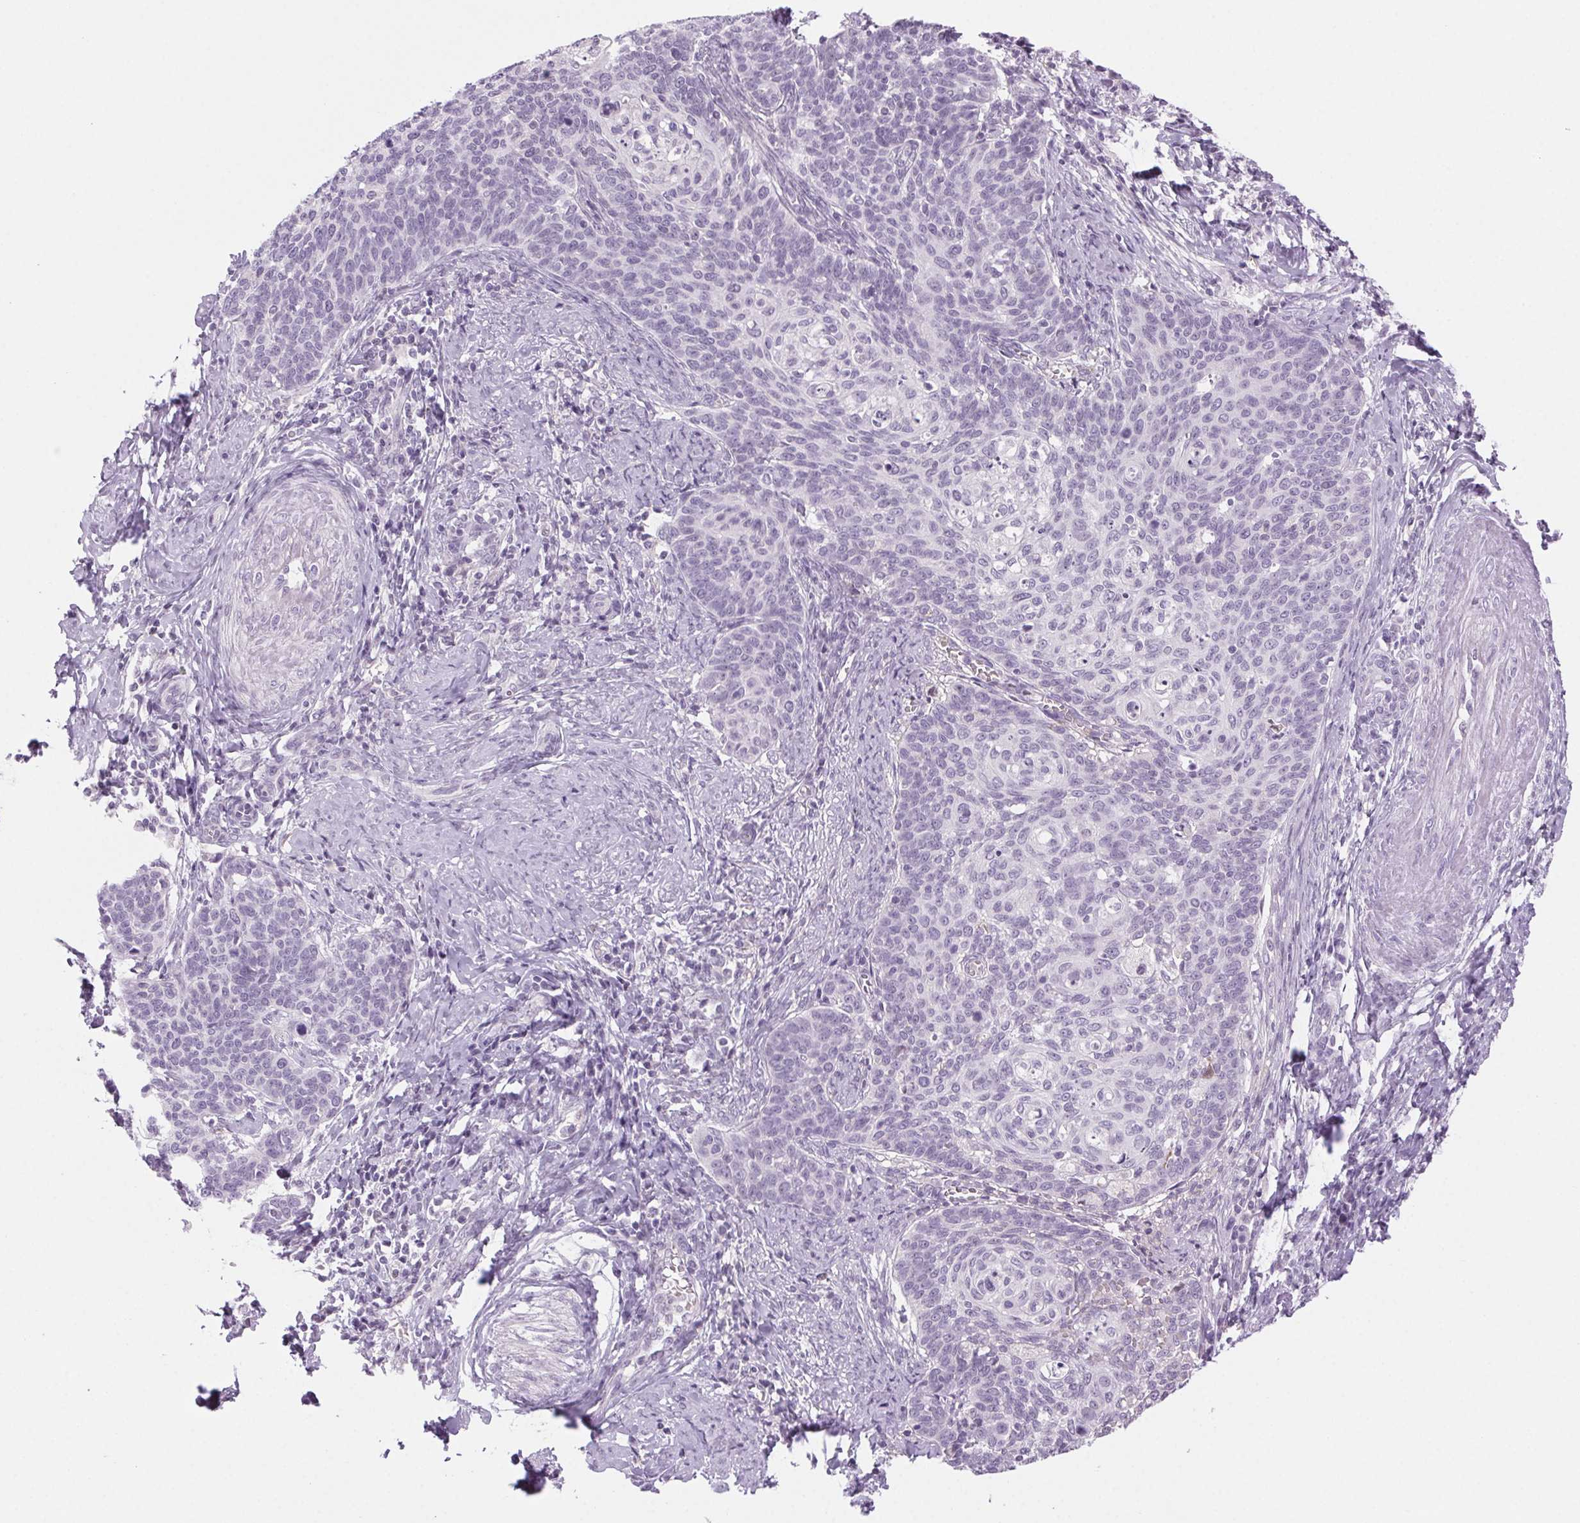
{"staining": {"intensity": "negative", "quantity": "none", "location": "none"}, "tissue": "cervical cancer", "cell_type": "Tumor cells", "image_type": "cancer", "snomed": [{"axis": "morphology", "description": "Normal tissue, NOS"}, {"axis": "morphology", "description": "Squamous cell carcinoma, NOS"}, {"axis": "topography", "description": "Cervix"}], "caption": "Immunohistochemistry (IHC) histopathology image of neoplastic tissue: human cervical cancer (squamous cell carcinoma) stained with DAB demonstrates no significant protein staining in tumor cells.", "gene": "SLC6A19", "patient": {"sex": "female", "age": 39}}